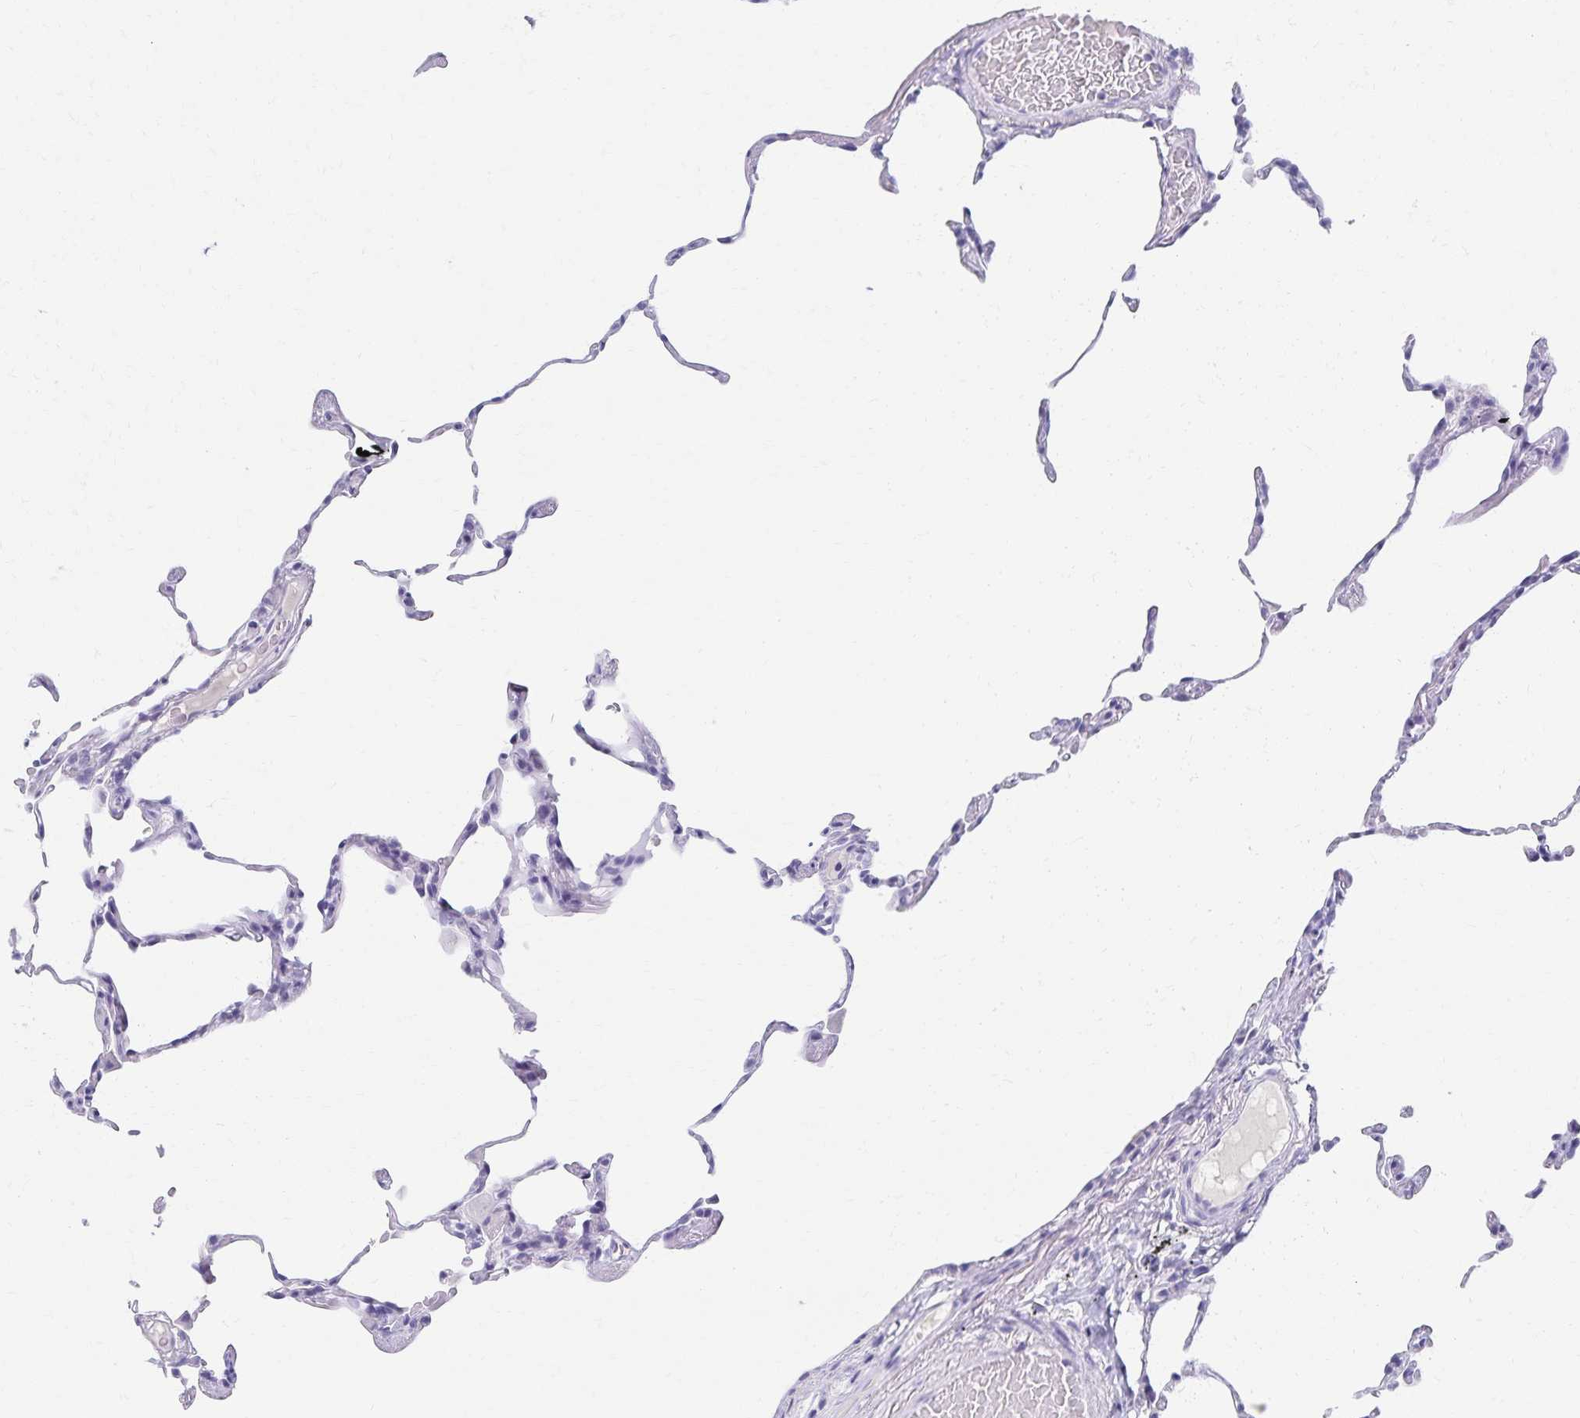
{"staining": {"intensity": "negative", "quantity": "none", "location": "none"}, "tissue": "lung", "cell_type": "Alveolar cells", "image_type": "normal", "snomed": [{"axis": "morphology", "description": "Normal tissue, NOS"}, {"axis": "topography", "description": "Lung"}], "caption": "A high-resolution image shows immunohistochemistry (IHC) staining of unremarkable lung, which reveals no significant expression in alveolar cells.", "gene": "C2orf50", "patient": {"sex": "female", "age": 57}}